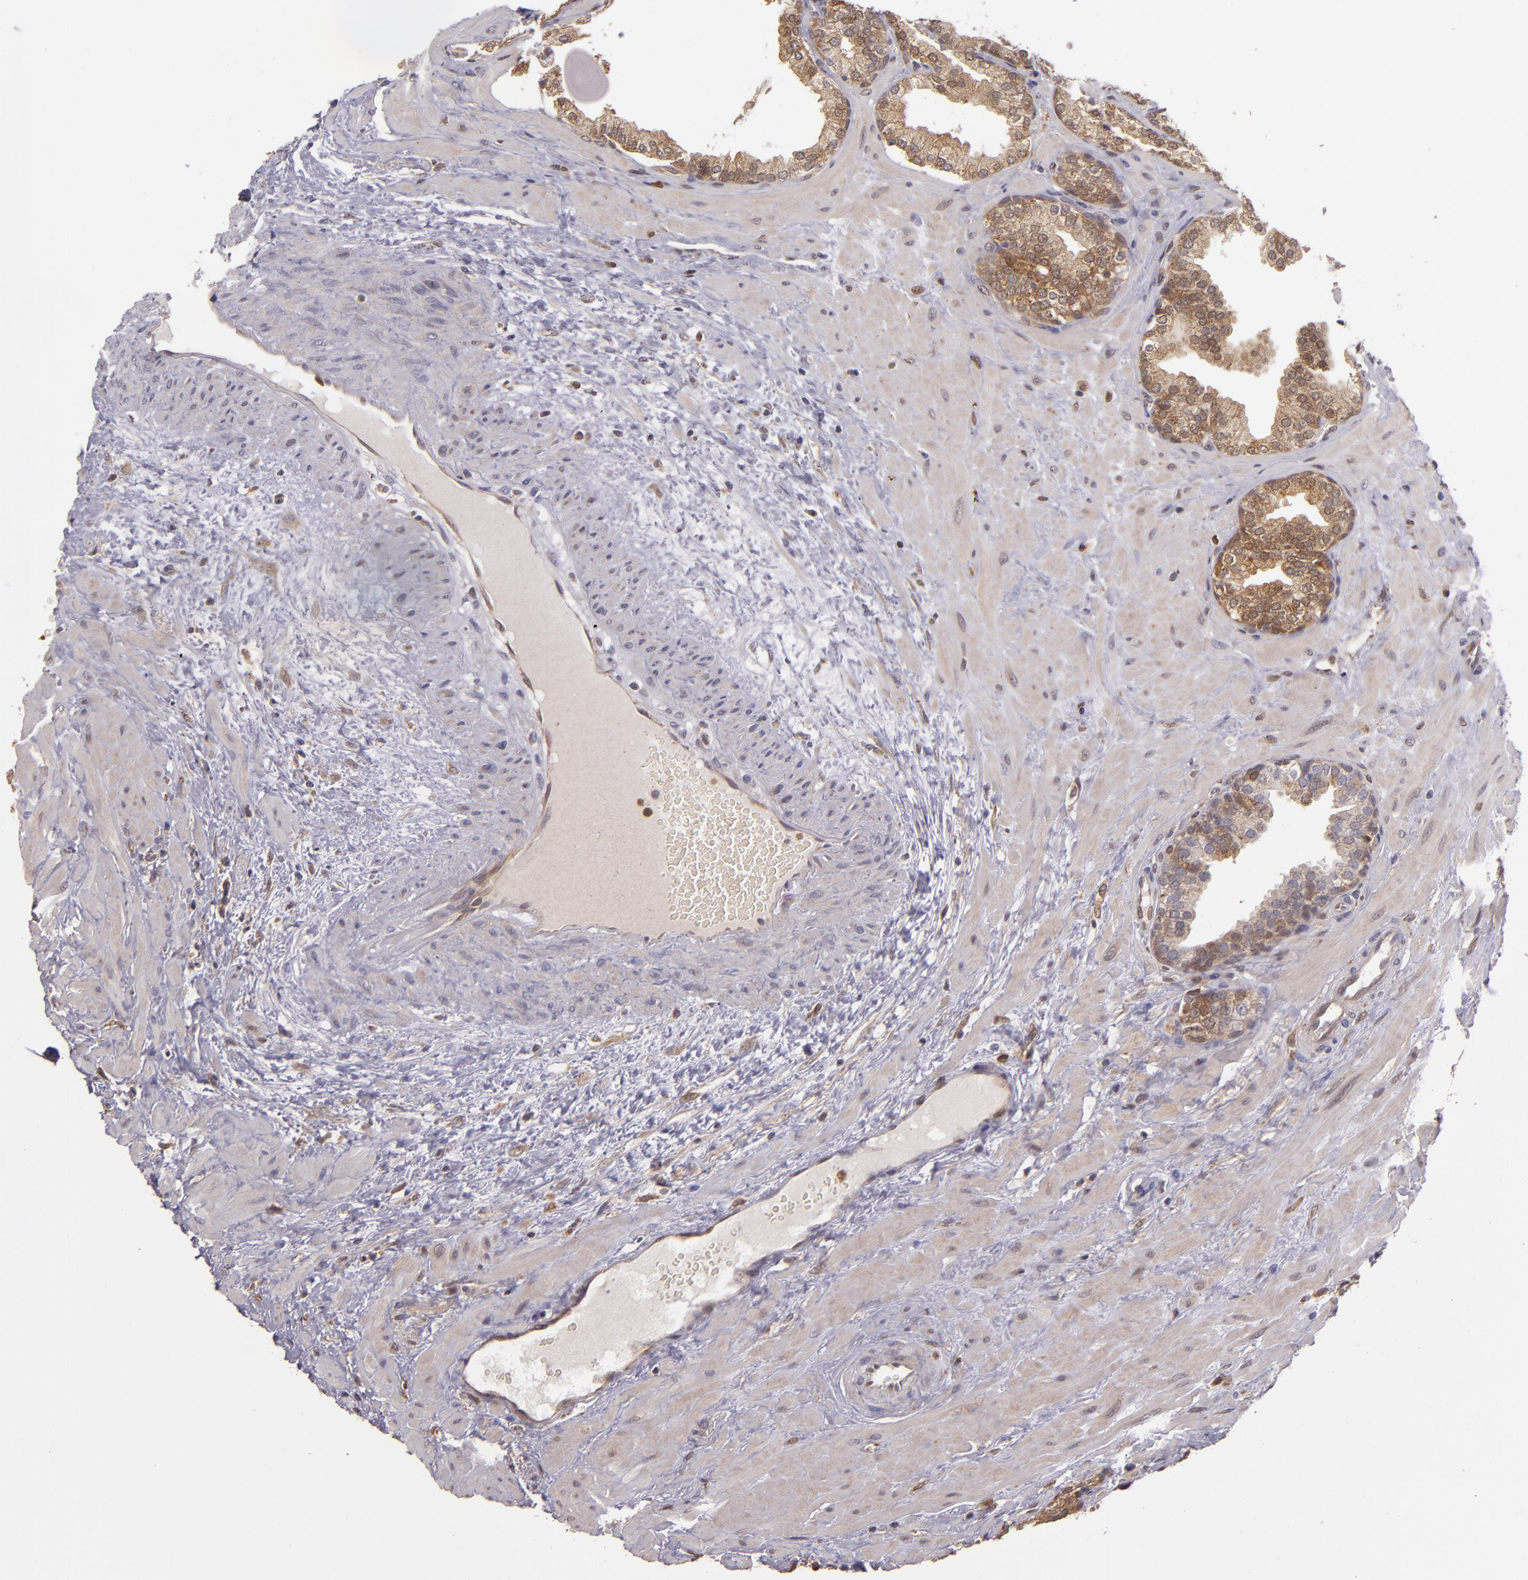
{"staining": {"intensity": "moderate", "quantity": ">75%", "location": "cytoplasmic/membranous"}, "tissue": "prostate", "cell_type": "Glandular cells", "image_type": "normal", "snomed": [{"axis": "morphology", "description": "Normal tissue, NOS"}, {"axis": "topography", "description": "Prostate"}], "caption": "Immunohistochemical staining of benign prostate reveals moderate cytoplasmic/membranous protein expression in about >75% of glandular cells.", "gene": "FHIT", "patient": {"sex": "male", "age": 51}}